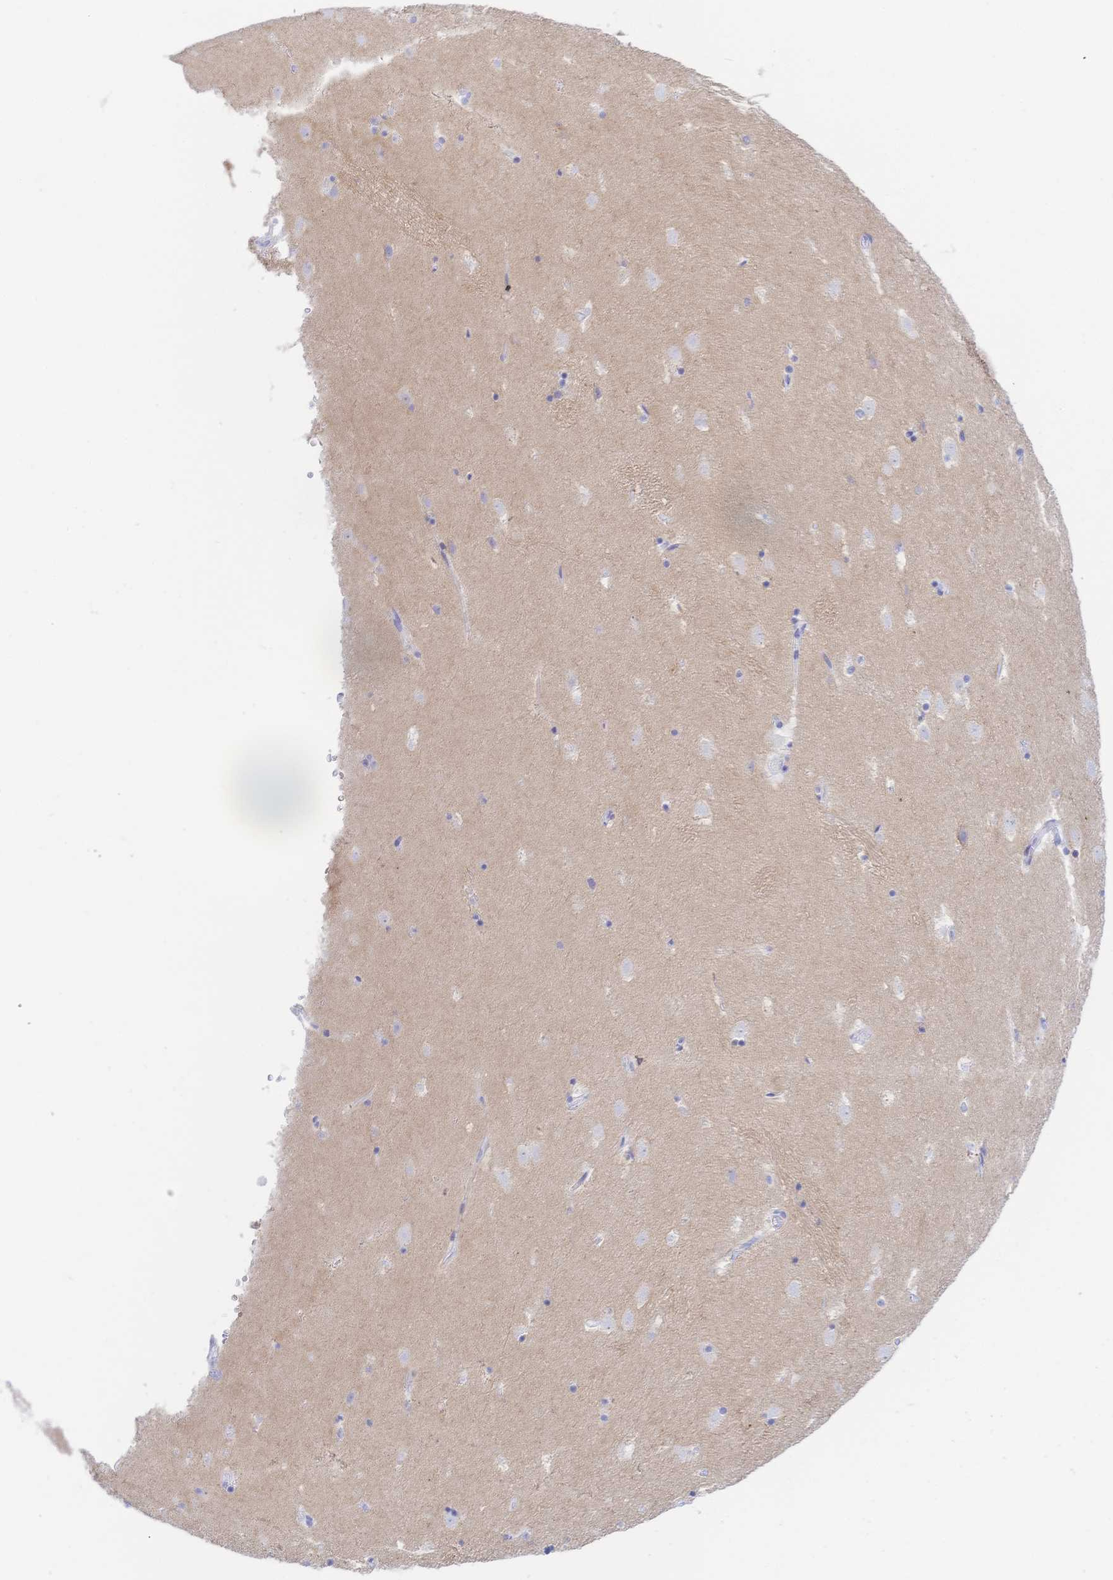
{"staining": {"intensity": "negative", "quantity": "none", "location": "none"}, "tissue": "caudate", "cell_type": "Glial cells", "image_type": "normal", "snomed": [{"axis": "morphology", "description": "Normal tissue, NOS"}, {"axis": "topography", "description": "Lateral ventricle wall"}], "caption": "Immunohistochemical staining of unremarkable human caudate reveals no significant positivity in glial cells.", "gene": "KCNH6", "patient": {"sex": "male", "age": 37}}